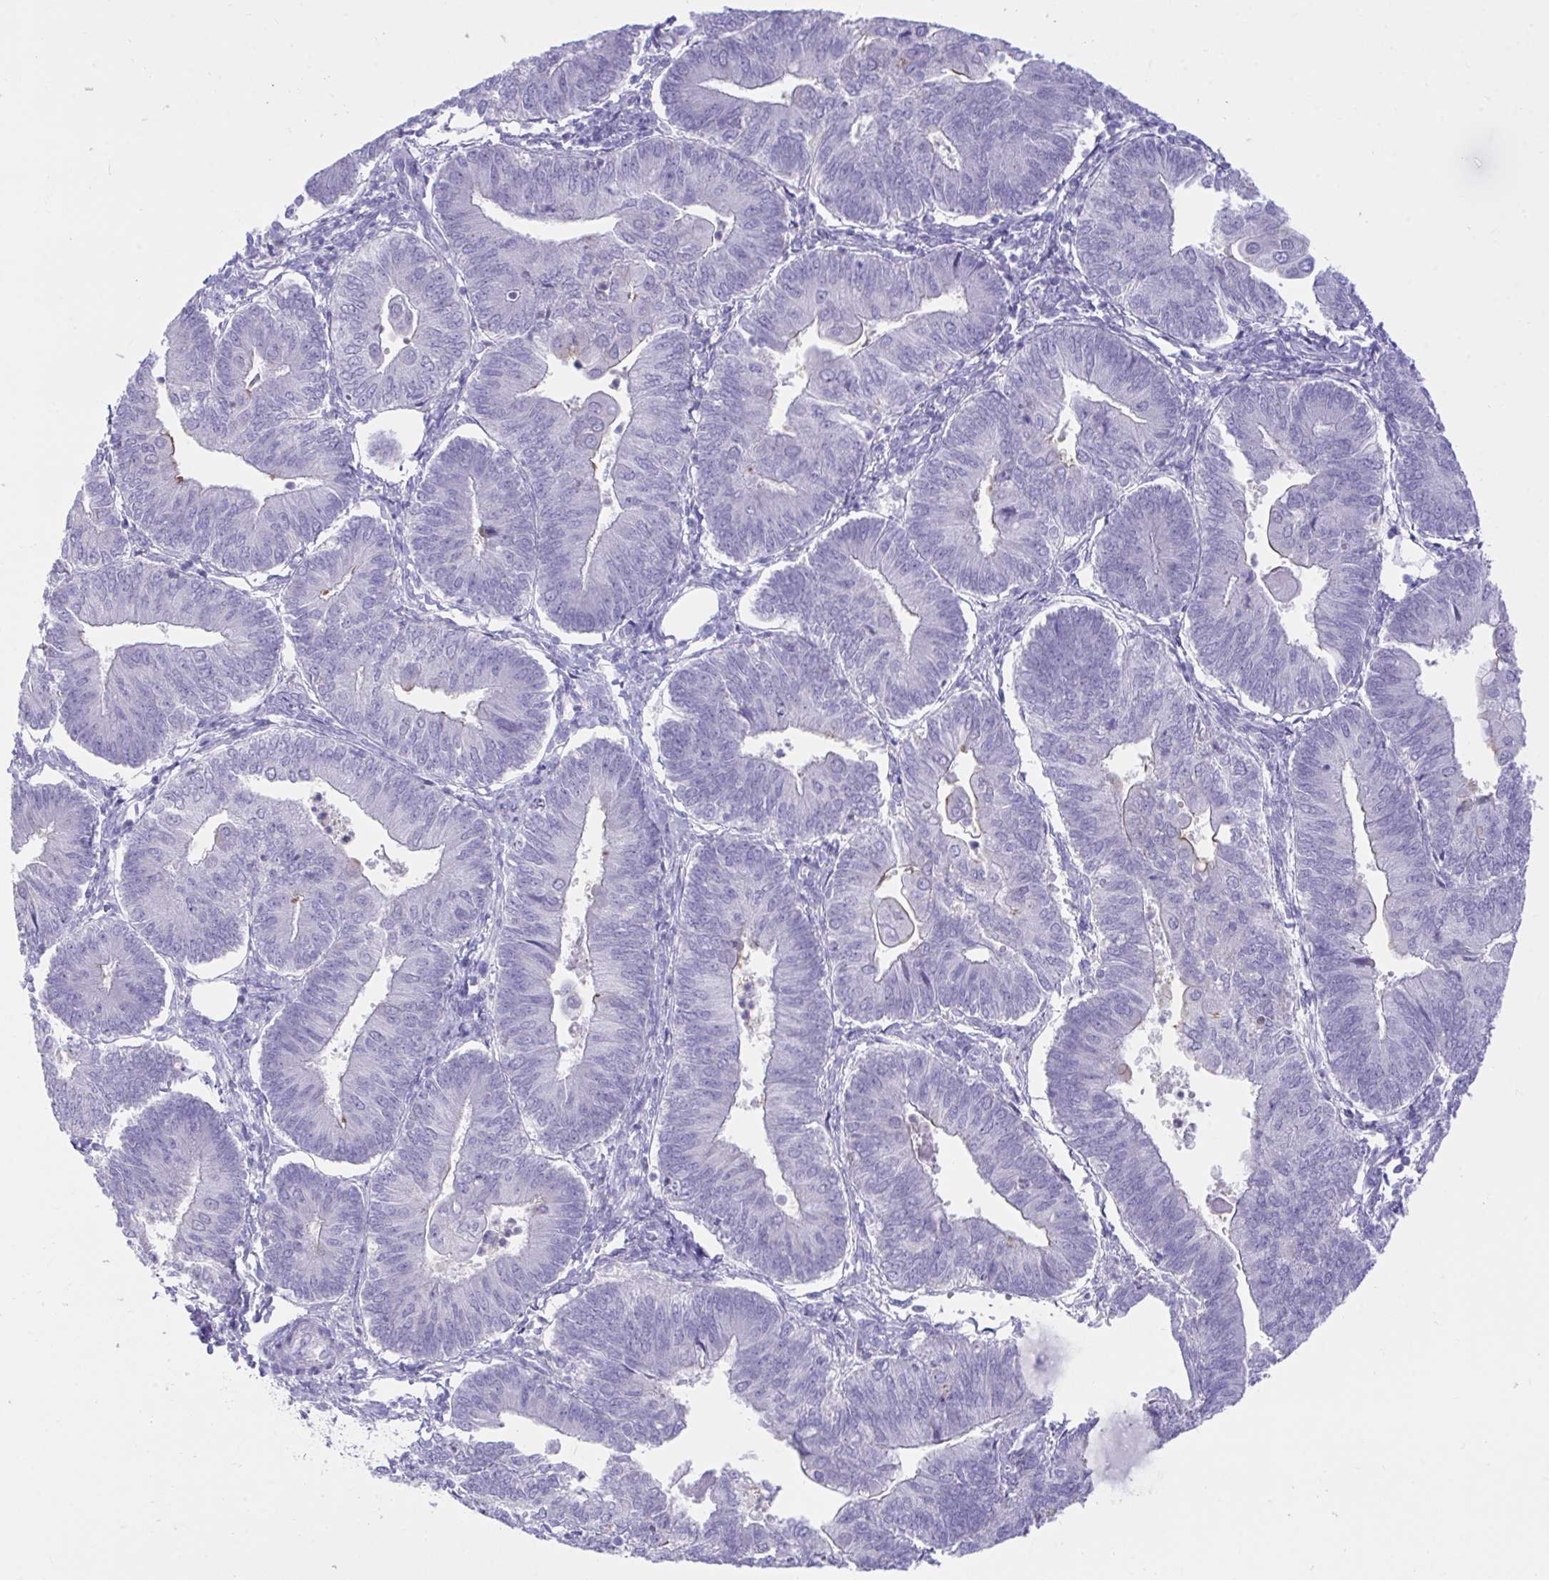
{"staining": {"intensity": "negative", "quantity": "none", "location": "none"}, "tissue": "endometrial cancer", "cell_type": "Tumor cells", "image_type": "cancer", "snomed": [{"axis": "morphology", "description": "Adenocarcinoma, NOS"}, {"axis": "topography", "description": "Endometrium"}], "caption": "IHC photomicrograph of neoplastic tissue: human endometrial cancer (adenocarcinoma) stained with DAB (3,3'-diaminobenzidine) exhibits no significant protein positivity in tumor cells. The staining is performed using DAB brown chromogen with nuclei counter-stained in using hematoxylin.", "gene": "PLEKHH1", "patient": {"sex": "female", "age": 65}}